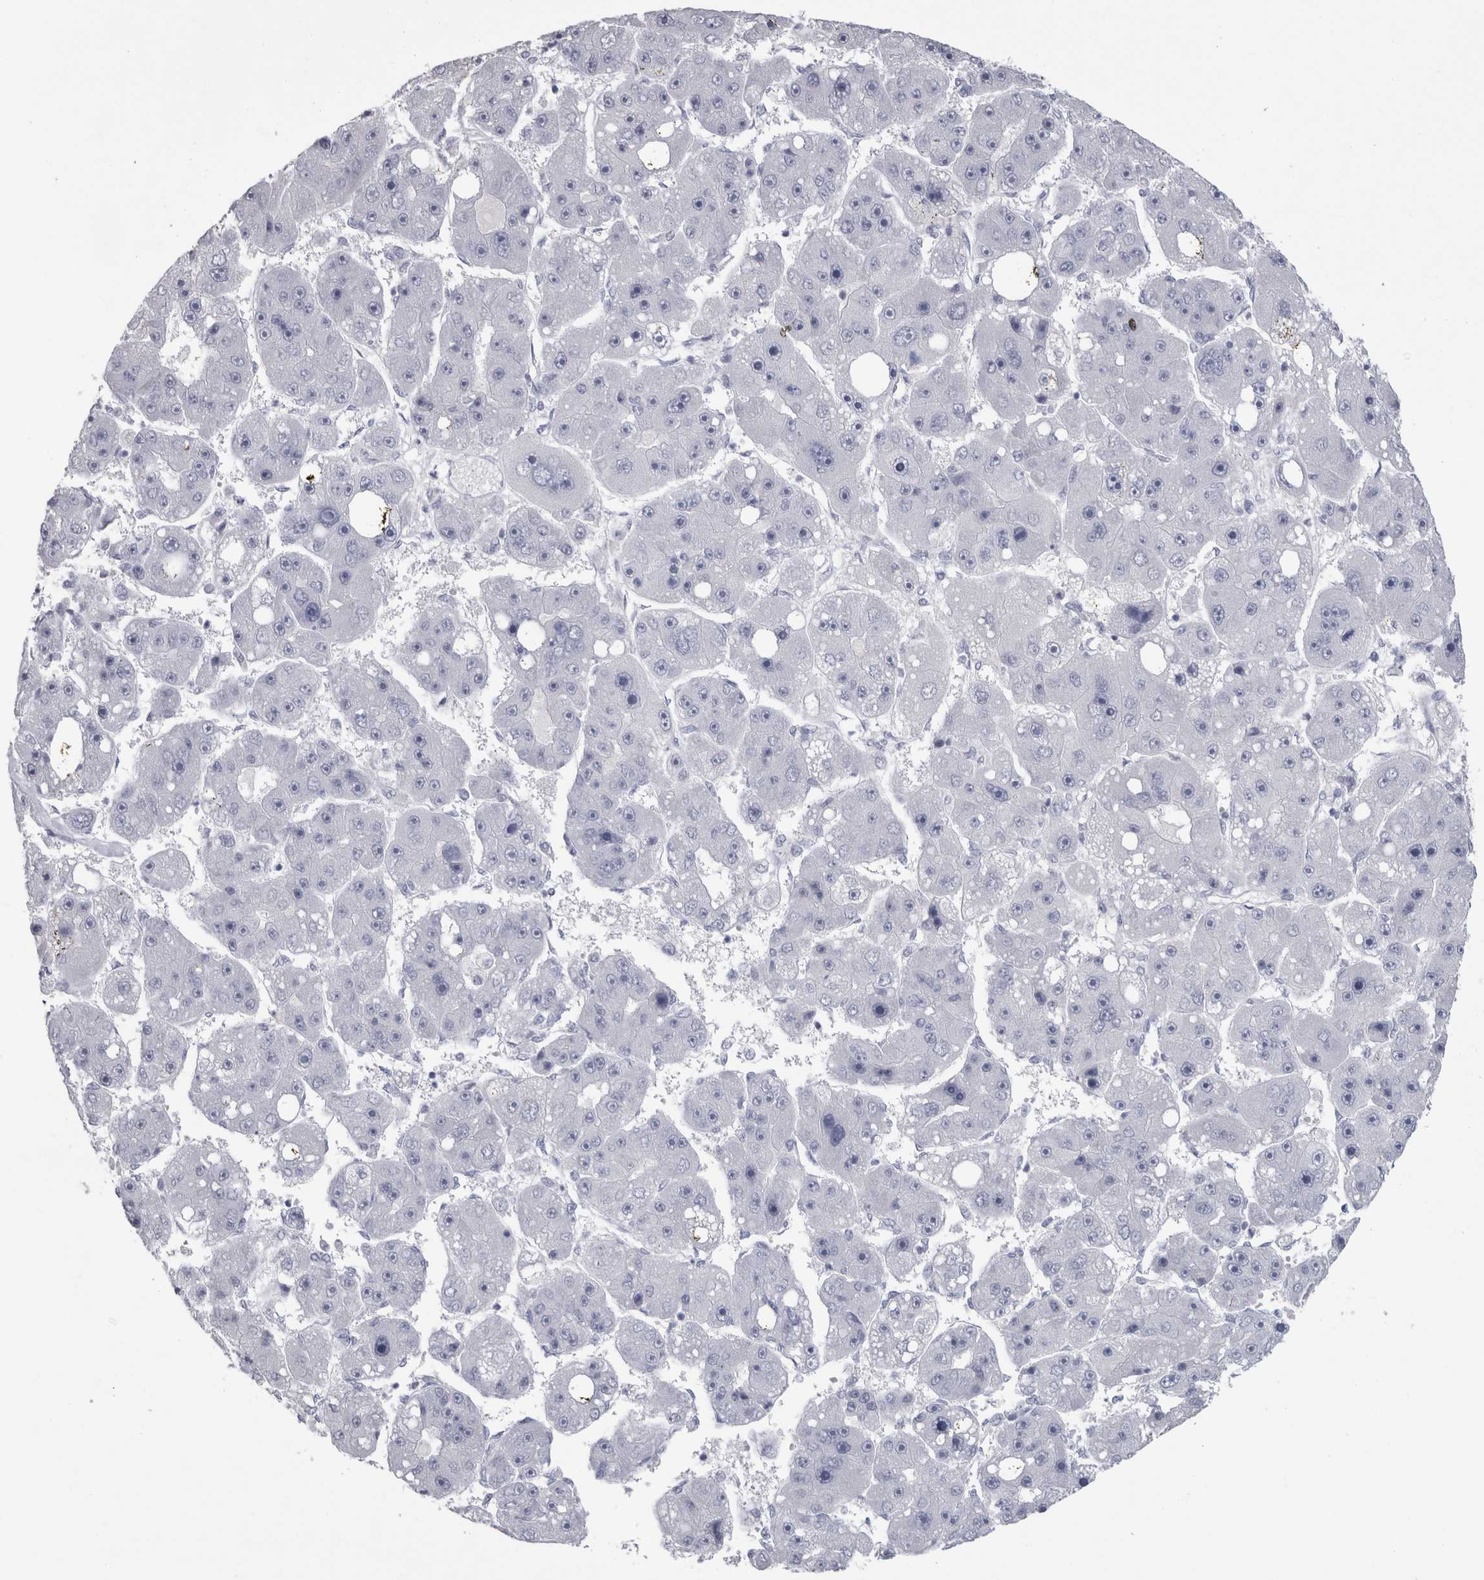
{"staining": {"intensity": "negative", "quantity": "none", "location": "none"}, "tissue": "liver cancer", "cell_type": "Tumor cells", "image_type": "cancer", "snomed": [{"axis": "morphology", "description": "Carcinoma, Hepatocellular, NOS"}, {"axis": "topography", "description": "Liver"}], "caption": "Protein analysis of hepatocellular carcinoma (liver) displays no significant positivity in tumor cells. Nuclei are stained in blue.", "gene": "PTH", "patient": {"sex": "female", "age": 61}}